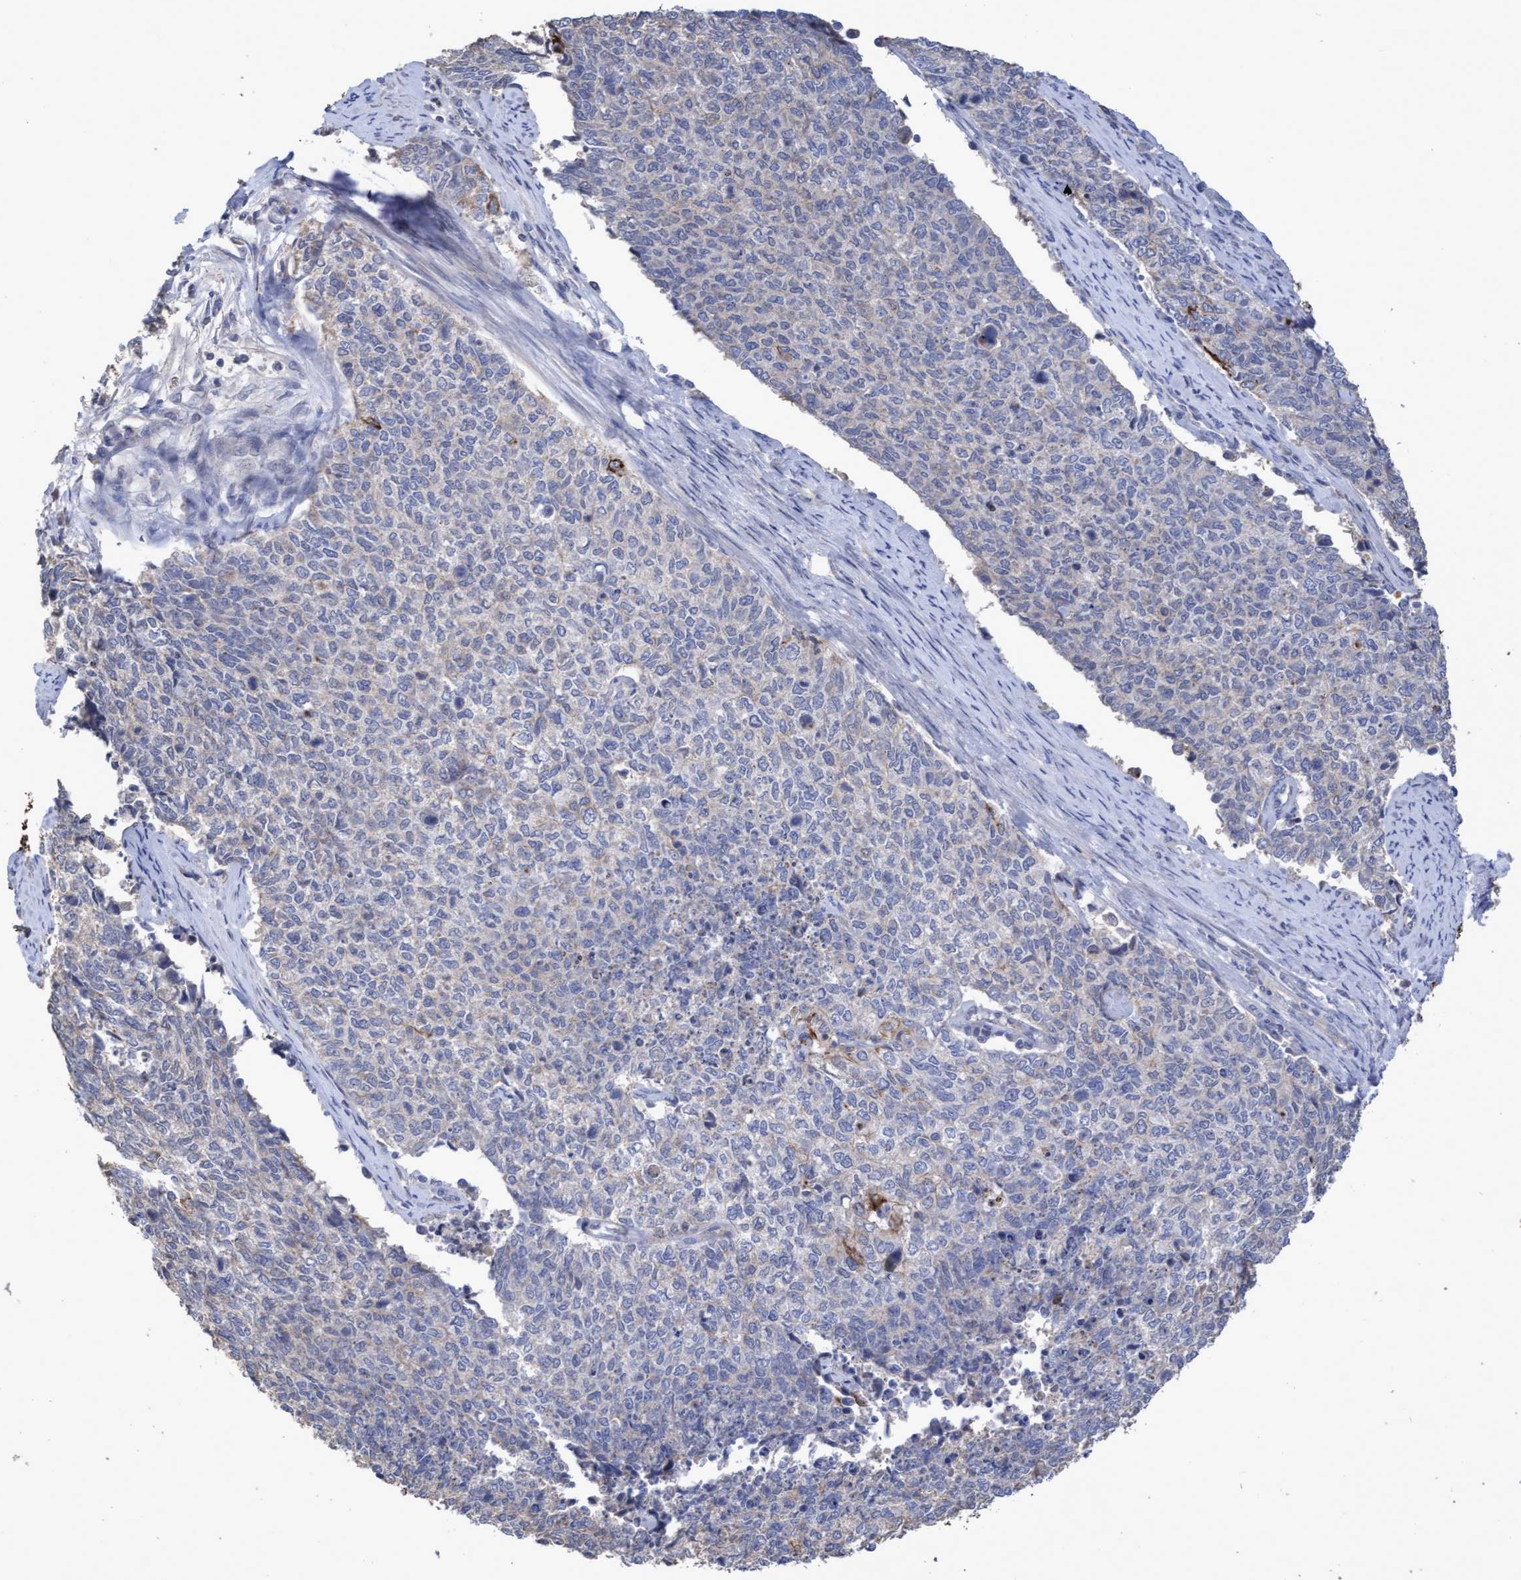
{"staining": {"intensity": "negative", "quantity": "none", "location": "none"}, "tissue": "cervical cancer", "cell_type": "Tumor cells", "image_type": "cancer", "snomed": [{"axis": "morphology", "description": "Squamous cell carcinoma, NOS"}, {"axis": "topography", "description": "Cervix"}], "caption": "Tumor cells show no significant expression in cervical squamous cell carcinoma.", "gene": "KRT24", "patient": {"sex": "female", "age": 63}}